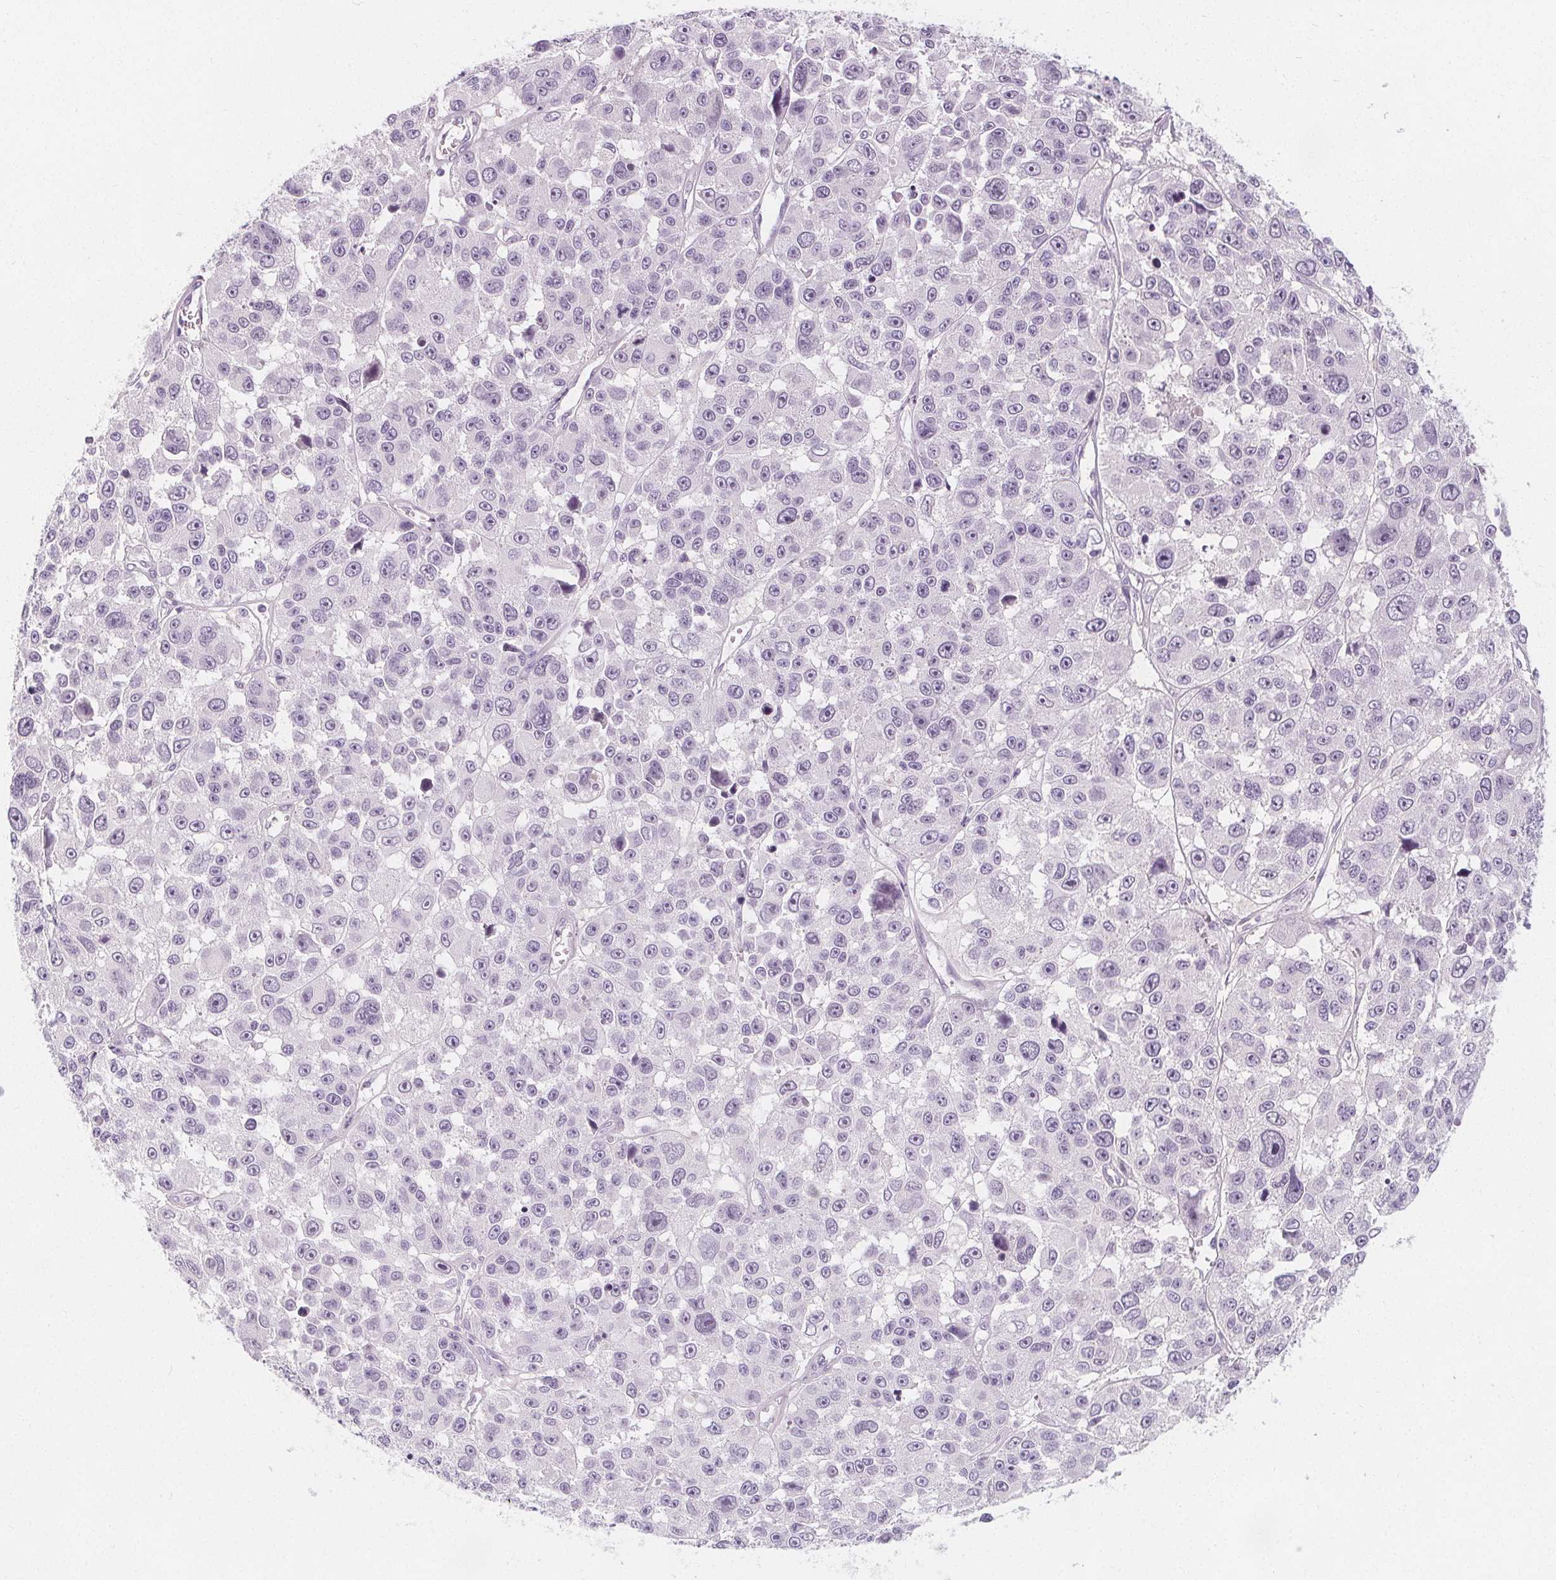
{"staining": {"intensity": "negative", "quantity": "none", "location": "none"}, "tissue": "melanoma", "cell_type": "Tumor cells", "image_type": "cancer", "snomed": [{"axis": "morphology", "description": "Malignant melanoma, NOS"}, {"axis": "topography", "description": "Skin"}], "caption": "Immunohistochemical staining of melanoma displays no significant staining in tumor cells. Nuclei are stained in blue.", "gene": "UGP2", "patient": {"sex": "female", "age": 66}}